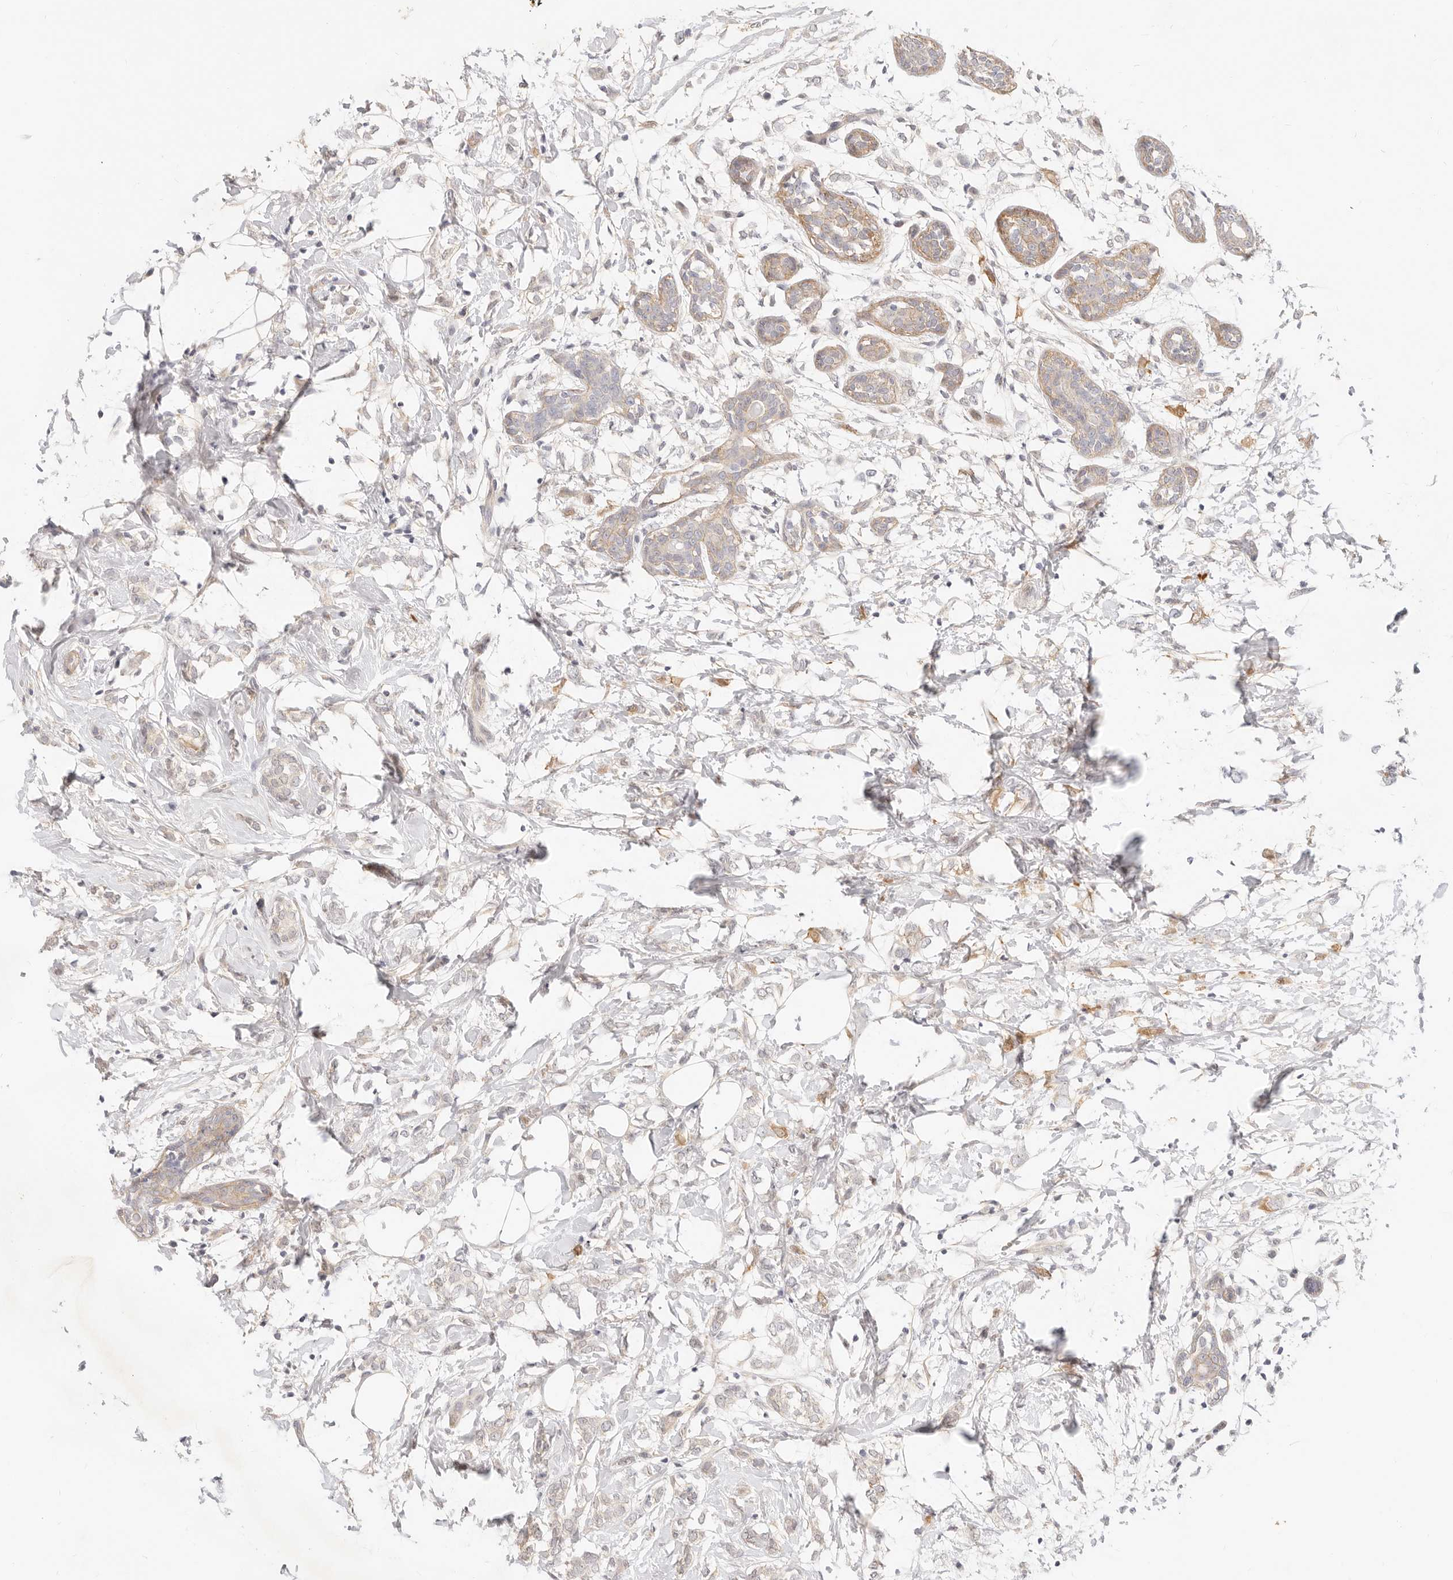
{"staining": {"intensity": "negative", "quantity": "none", "location": "none"}, "tissue": "breast cancer", "cell_type": "Tumor cells", "image_type": "cancer", "snomed": [{"axis": "morphology", "description": "Normal tissue, NOS"}, {"axis": "morphology", "description": "Lobular carcinoma"}, {"axis": "topography", "description": "Breast"}], "caption": "Image shows no significant protein staining in tumor cells of breast cancer (lobular carcinoma).", "gene": "UBXN10", "patient": {"sex": "female", "age": 47}}